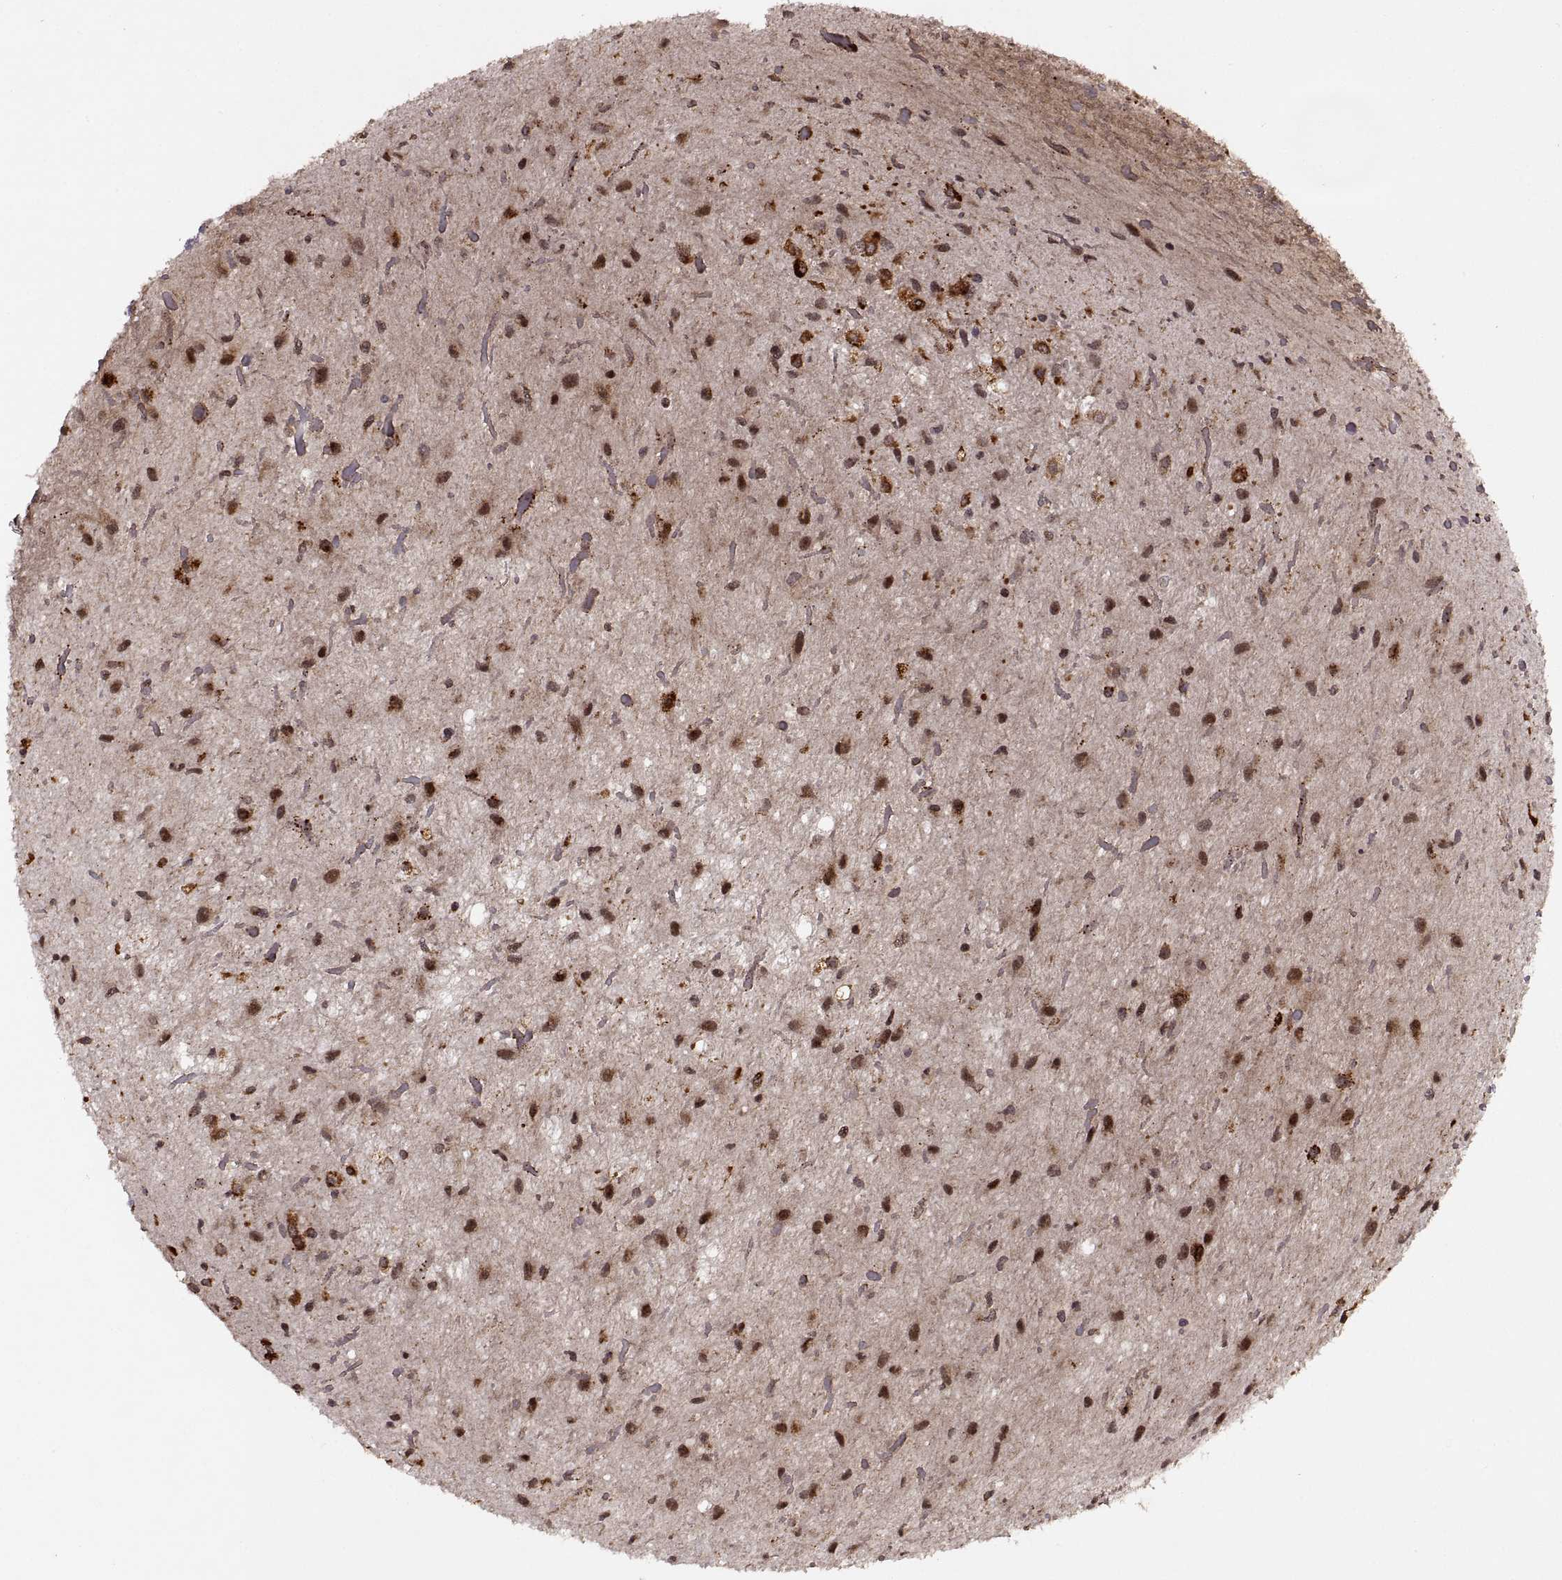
{"staining": {"intensity": "moderate", "quantity": ">75%", "location": "cytoplasmic/membranous,nuclear"}, "tissue": "glioma", "cell_type": "Tumor cells", "image_type": "cancer", "snomed": [{"axis": "morphology", "description": "Glioma, malignant, Low grade"}, {"axis": "topography", "description": "Cerebellum"}], "caption": "Protein staining of glioma tissue demonstrates moderate cytoplasmic/membranous and nuclear staining in approximately >75% of tumor cells.", "gene": "PTOV1", "patient": {"sex": "female", "age": 14}}